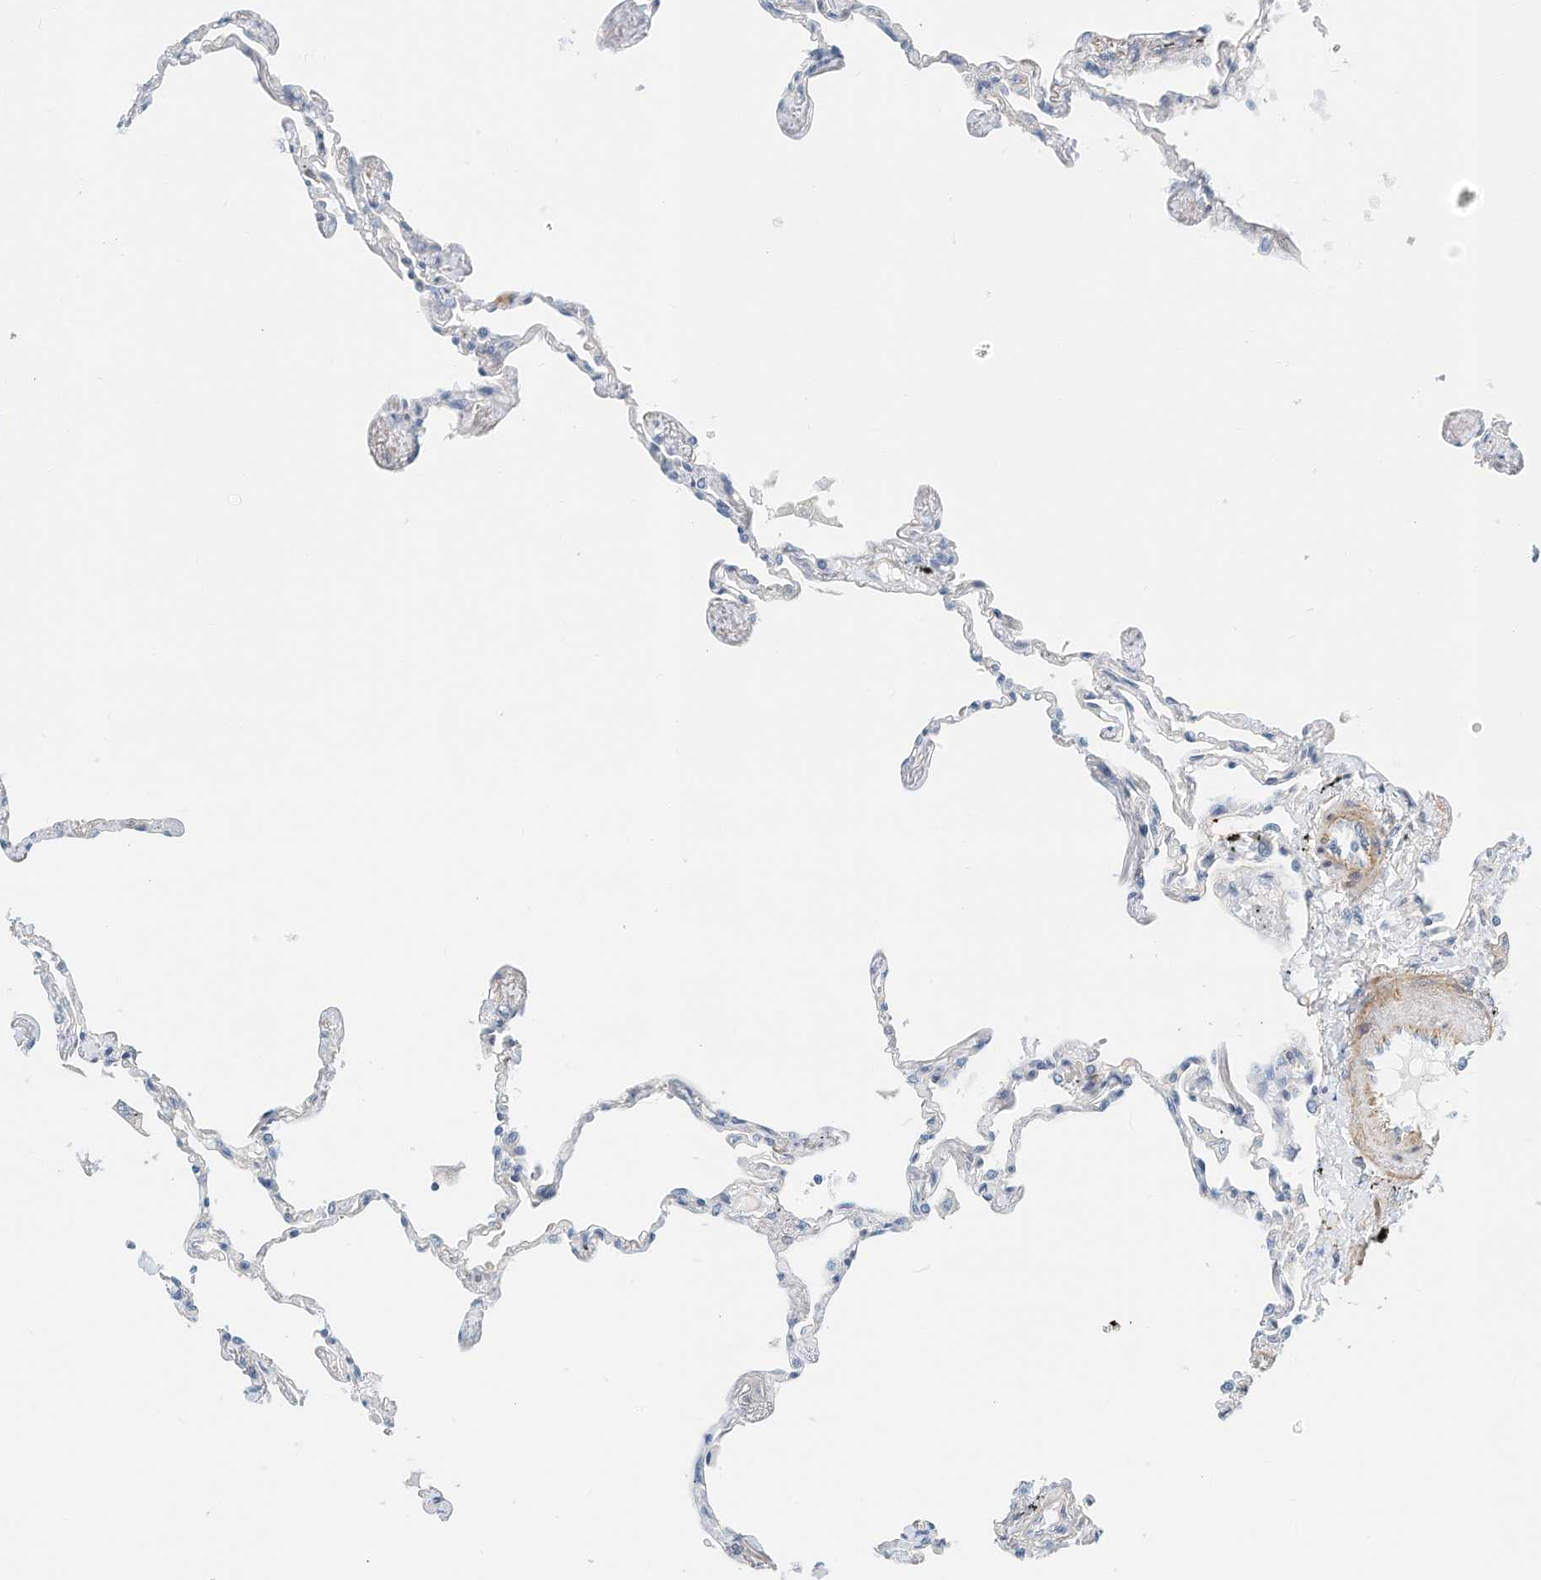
{"staining": {"intensity": "negative", "quantity": "none", "location": "none"}, "tissue": "lung", "cell_type": "Alveolar cells", "image_type": "normal", "snomed": [{"axis": "morphology", "description": "Normal tissue, NOS"}, {"axis": "topography", "description": "Lung"}], "caption": "Alveolar cells are negative for brown protein staining in normal lung. (Immunohistochemistry (ihc), brightfield microscopy, high magnification).", "gene": "MICAL1", "patient": {"sex": "female", "age": 67}}